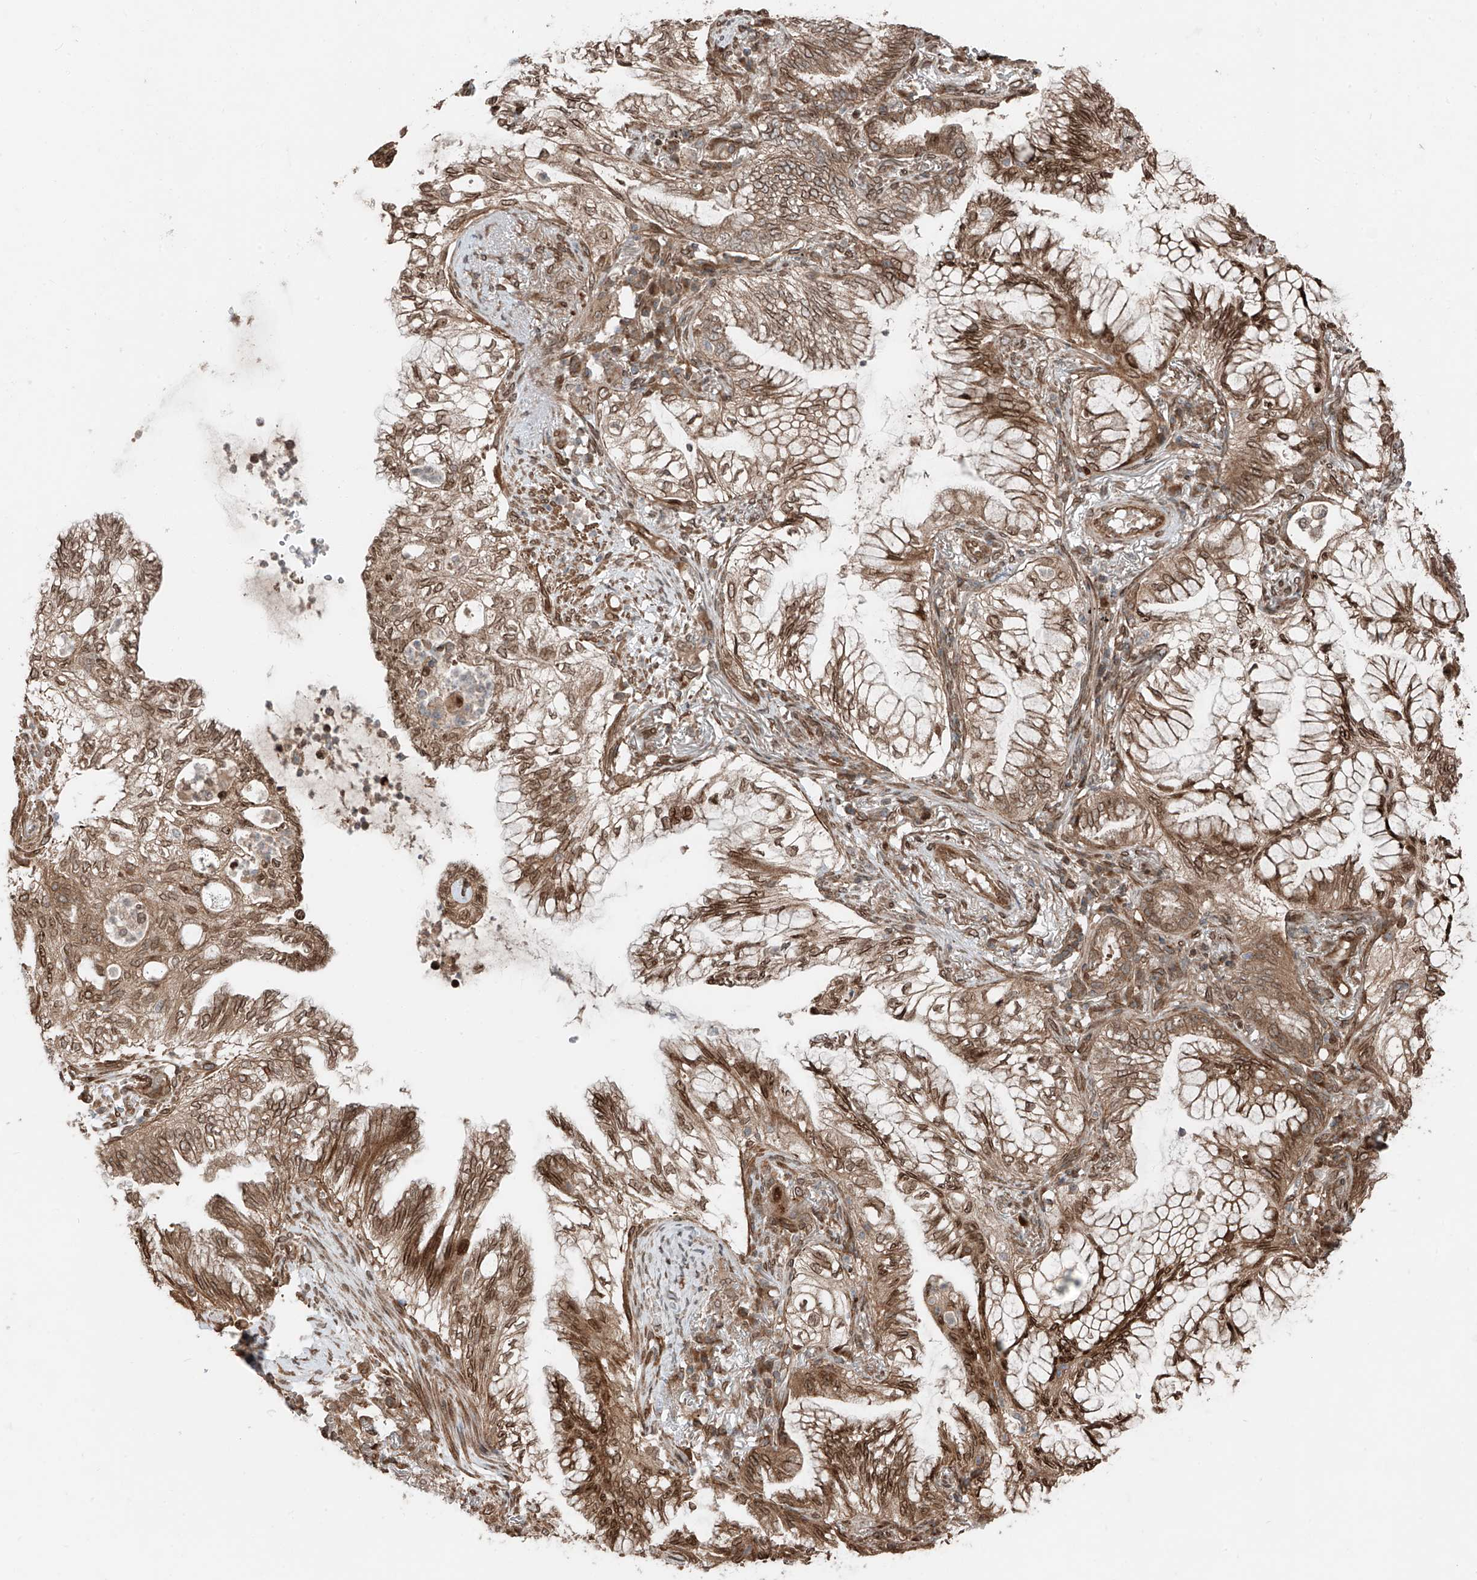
{"staining": {"intensity": "moderate", "quantity": ">75%", "location": "cytoplasmic/membranous,nuclear"}, "tissue": "lung cancer", "cell_type": "Tumor cells", "image_type": "cancer", "snomed": [{"axis": "morphology", "description": "Adenocarcinoma, NOS"}, {"axis": "topography", "description": "Lung"}], "caption": "A brown stain shows moderate cytoplasmic/membranous and nuclear positivity of a protein in lung cancer tumor cells.", "gene": "CEP162", "patient": {"sex": "female", "age": 70}}